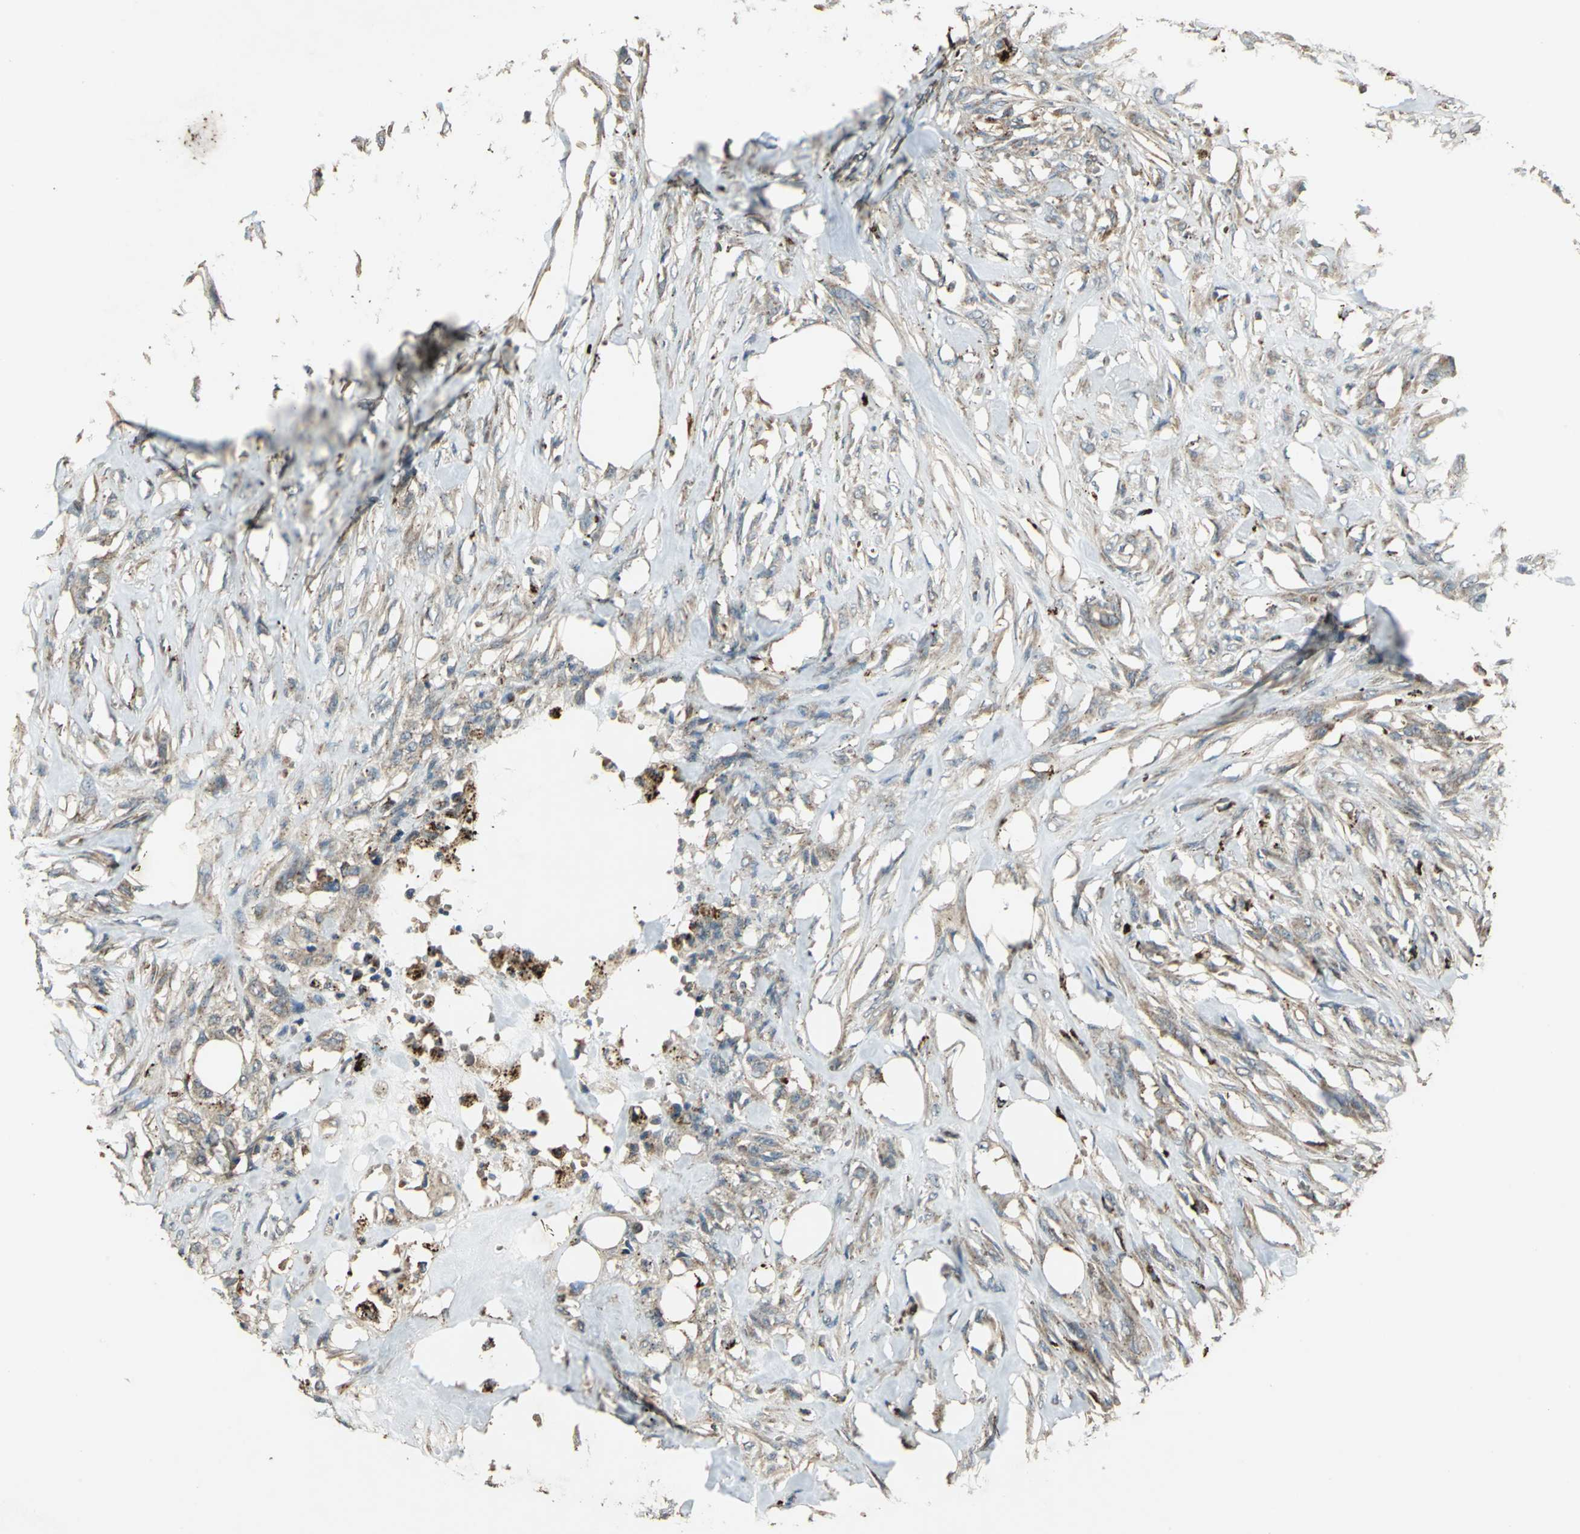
{"staining": {"intensity": "moderate", "quantity": ">75%", "location": "cytoplasmic/membranous"}, "tissue": "skin cancer", "cell_type": "Tumor cells", "image_type": "cancer", "snomed": [{"axis": "morphology", "description": "Normal tissue, NOS"}, {"axis": "morphology", "description": "Squamous cell carcinoma, NOS"}, {"axis": "topography", "description": "Skin"}], "caption": "DAB immunohistochemical staining of skin cancer (squamous cell carcinoma) shows moderate cytoplasmic/membranous protein positivity in approximately >75% of tumor cells. (Brightfield microscopy of DAB IHC at high magnification).", "gene": "POLRMT", "patient": {"sex": "female", "age": 59}}